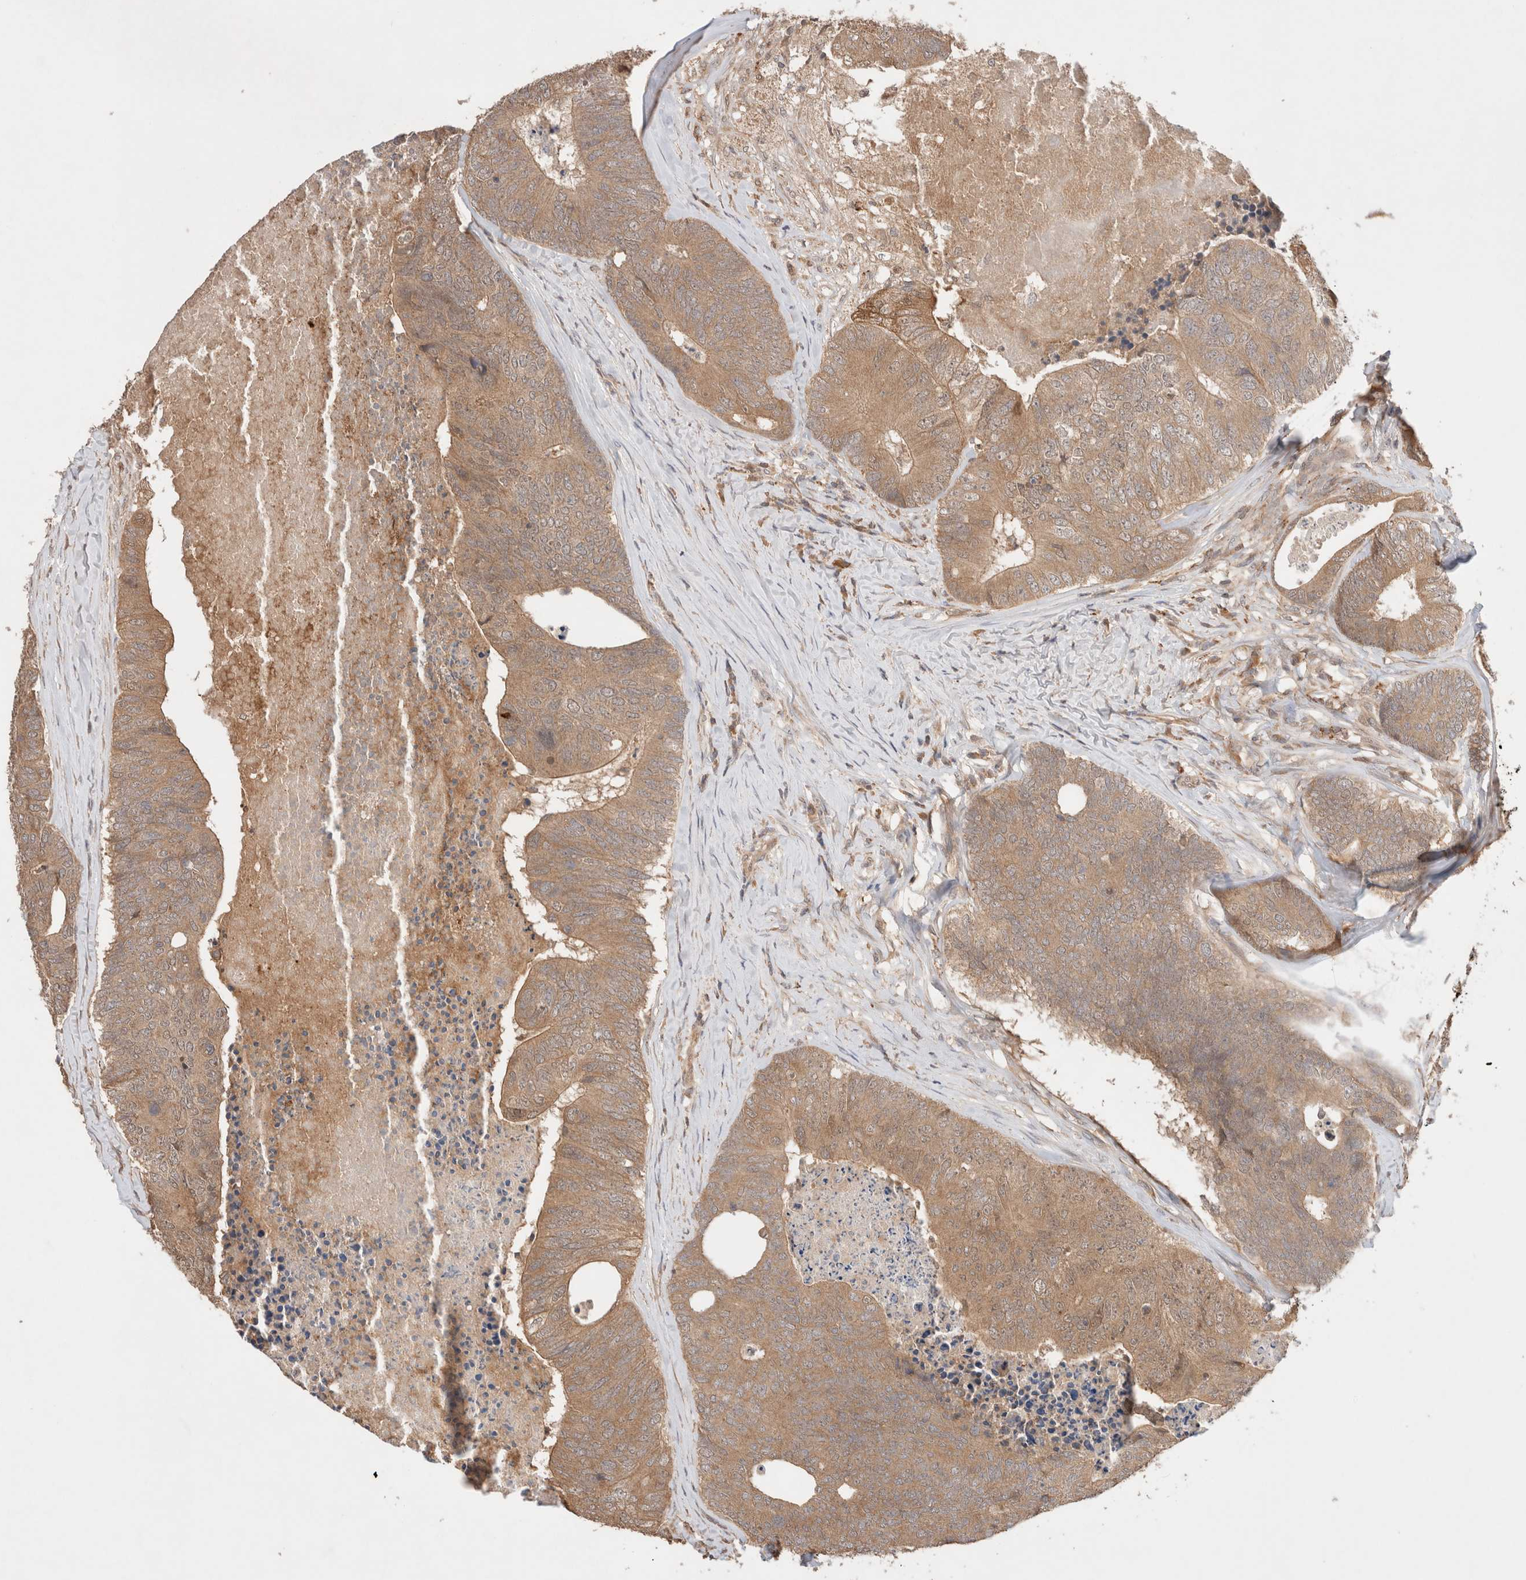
{"staining": {"intensity": "moderate", "quantity": ">75%", "location": "cytoplasmic/membranous"}, "tissue": "colorectal cancer", "cell_type": "Tumor cells", "image_type": "cancer", "snomed": [{"axis": "morphology", "description": "Adenocarcinoma, NOS"}, {"axis": "topography", "description": "Colon"}], "caption": "Approximately >75% of tumor cells in adenocarcinoma (colorectal) display moderate cytoplasmic/membranous protein expression as visualized by brown immunohistochemical staining.", "gene": "CARNMT1", "patient": {"sex": "female", "age": 67}}